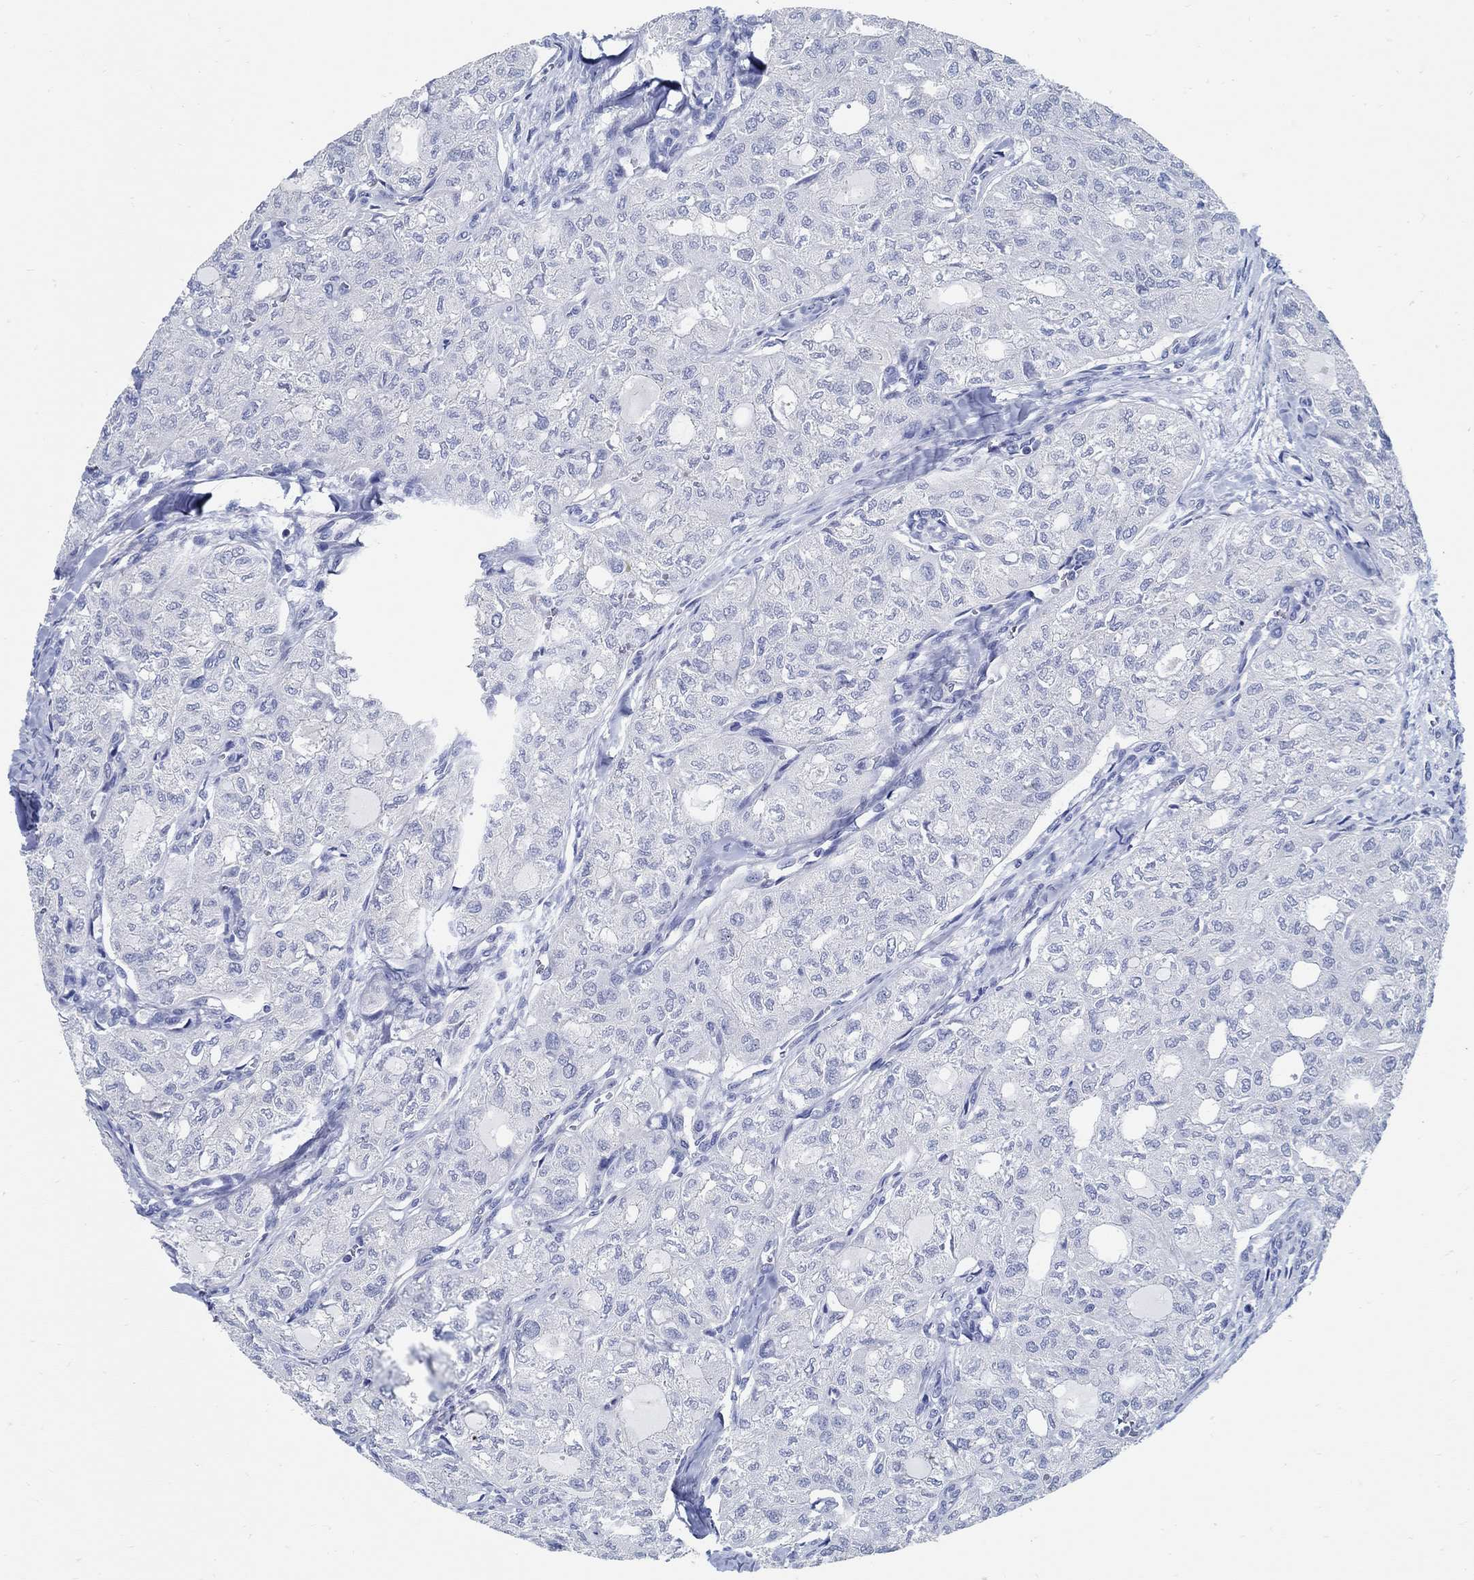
{"staining": {"intensity": "negative", "quantity": "none", "location": "none"}, "tissue": "thyroid cancer", "cell_type": "Tumor cells", "image_type": "cancer", "snomed": [{"axis": "morphology", "description": "Follicular adenoma carcinoma, NOS"}, {"axis": "topography", "description": "Thyroid gland"}], "caption": "High power microscopy photomicrograph of an IHC photomicrograph of follicular adenoma carcinoma (thyroid), revealing no significant staining in tumor cells.", "gene": "PCDH11X", "patient": {"sex": "male", "age": 75}}